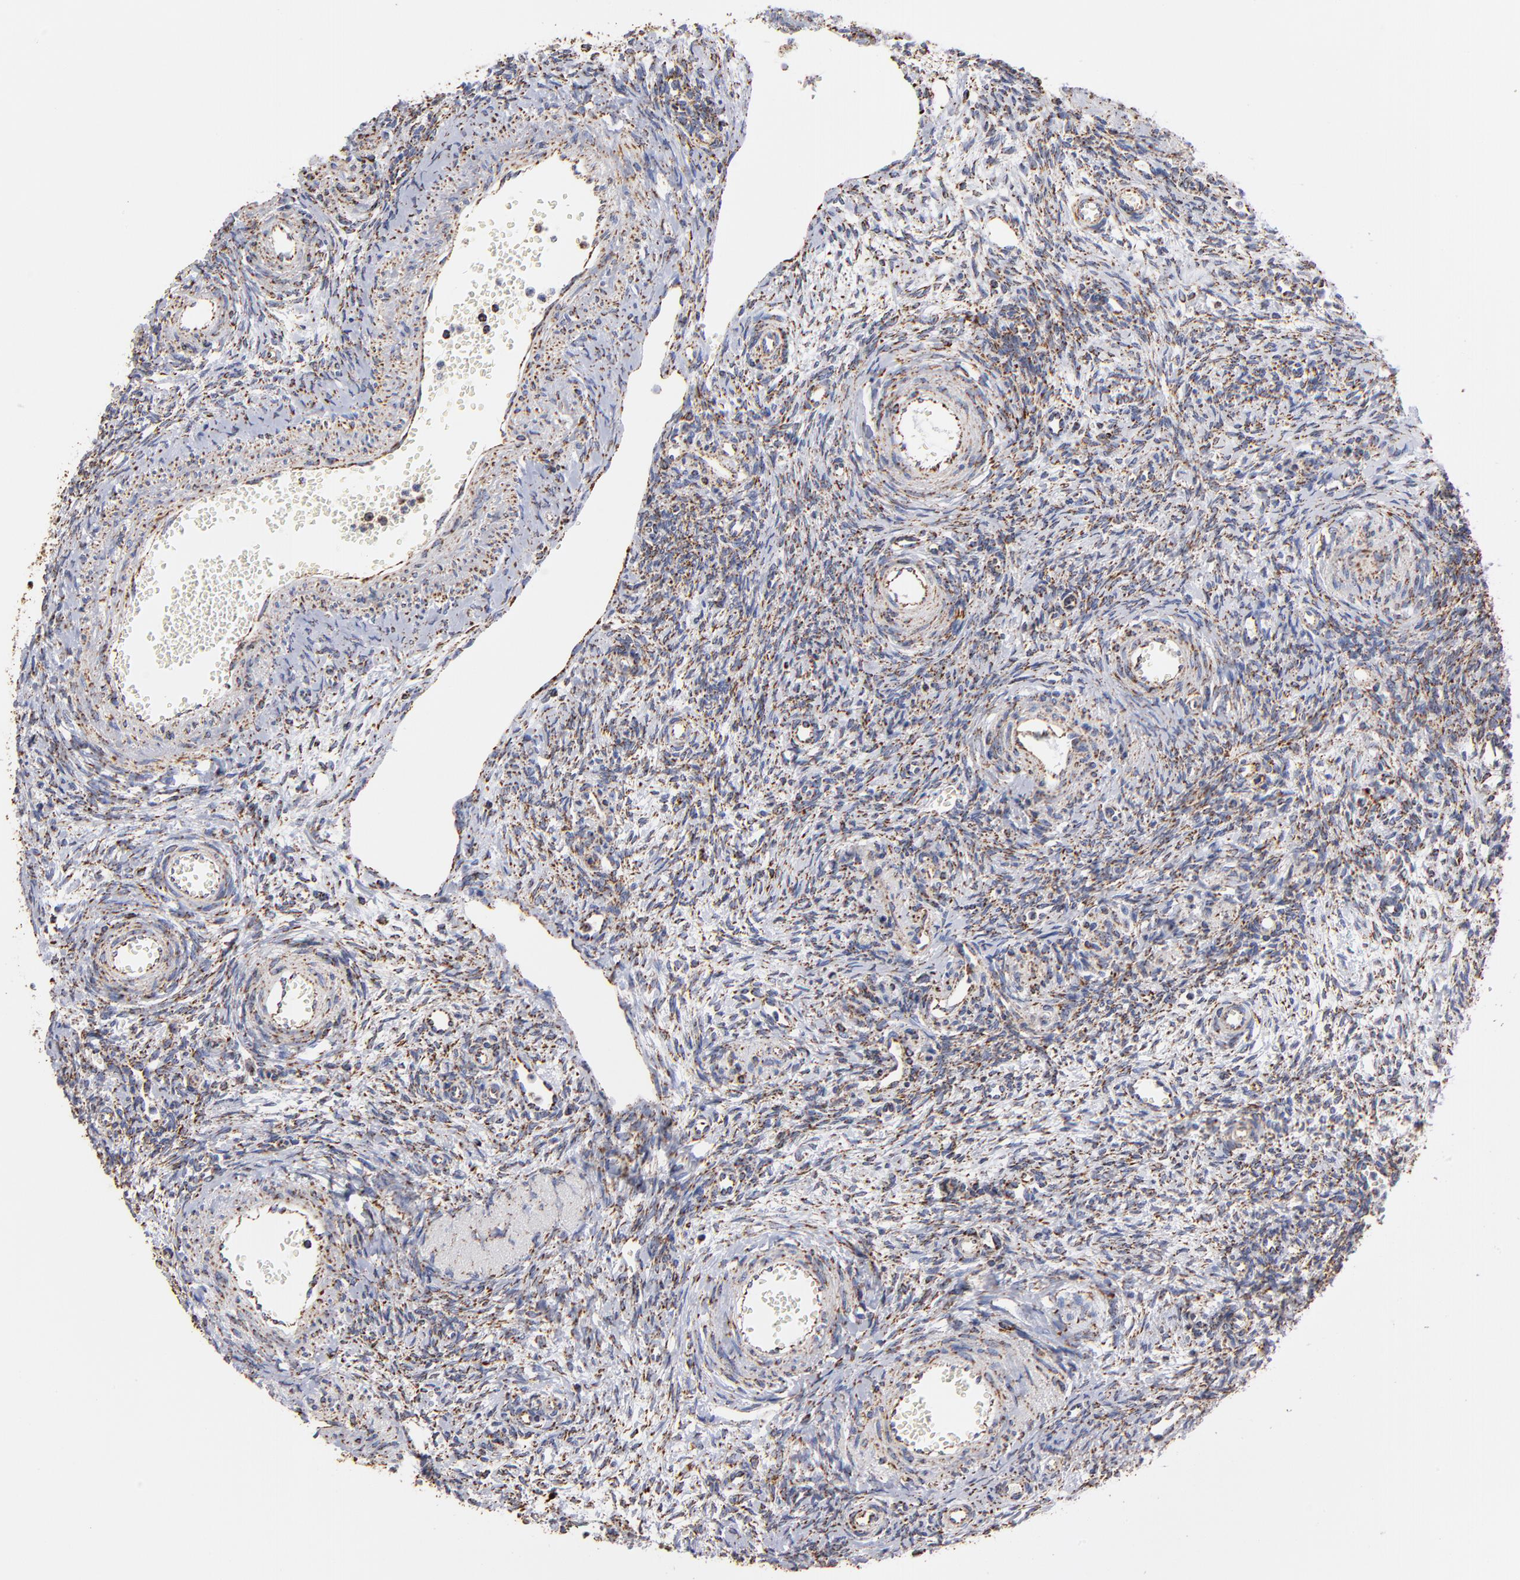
{"staining": {"intensity": "strong", "quantity": ">75%", "location": "cytoplasmic/membranous"}, "tissue": "ovary", "cell_type": "Follicle cells", "image_type": "normal", "snomed": [{"axis": "morphology", "description": "Normal tissue, NOS"}, {"axis": "topography", "description": "Ovary"}], "caption": "Immunohistochemistry photomicrograph of benign ovary: ovary stained using immunohistochemistry demonstrates high levels of strong protein expression localized specifically in the cytoplasmic/membranous of follicle cells, appearing as a cytoplasmic/membranous brown color.", "gene": "PHB1", "patient": {"sex": "female", "age": 39}}